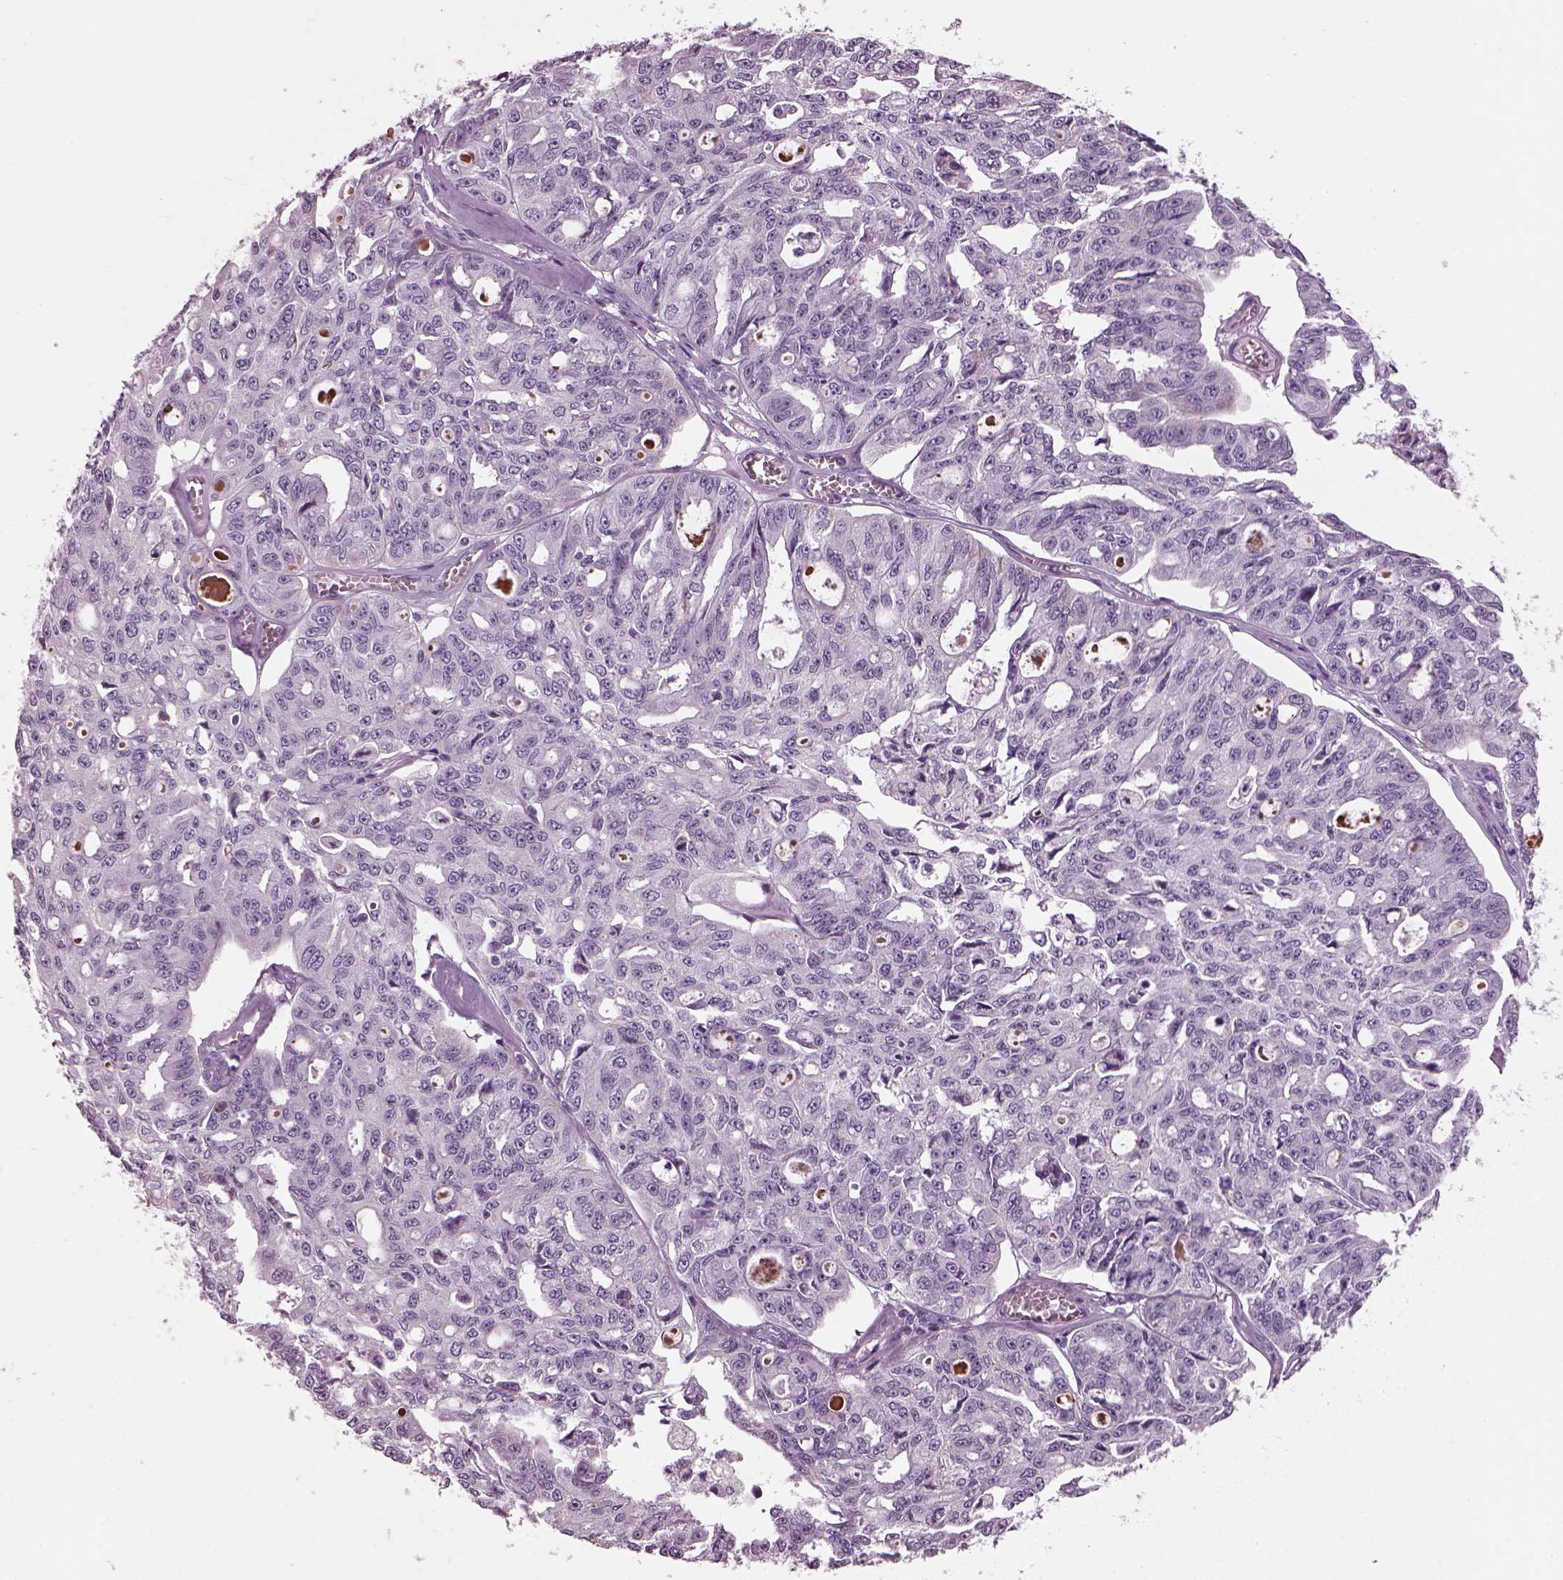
{"staining": {"intensity": "negative", "quantity": "none", "location": "none"}, "tissue": "ovarian cancer", "cell_type": "Tumor cells", "image_type": "cancer", "snomed": [{"axis": "morphology", "description": "Carcinoma, endometroid"}, {"axis": "topography", "description": "Ovary"}], "caption": "Endometroid carcinoma (ovarian) stained for a protein using IHC shows no positivity tumor cells.", "gene": "PRR9", "patient": {"sex": "female", "age": 65}}